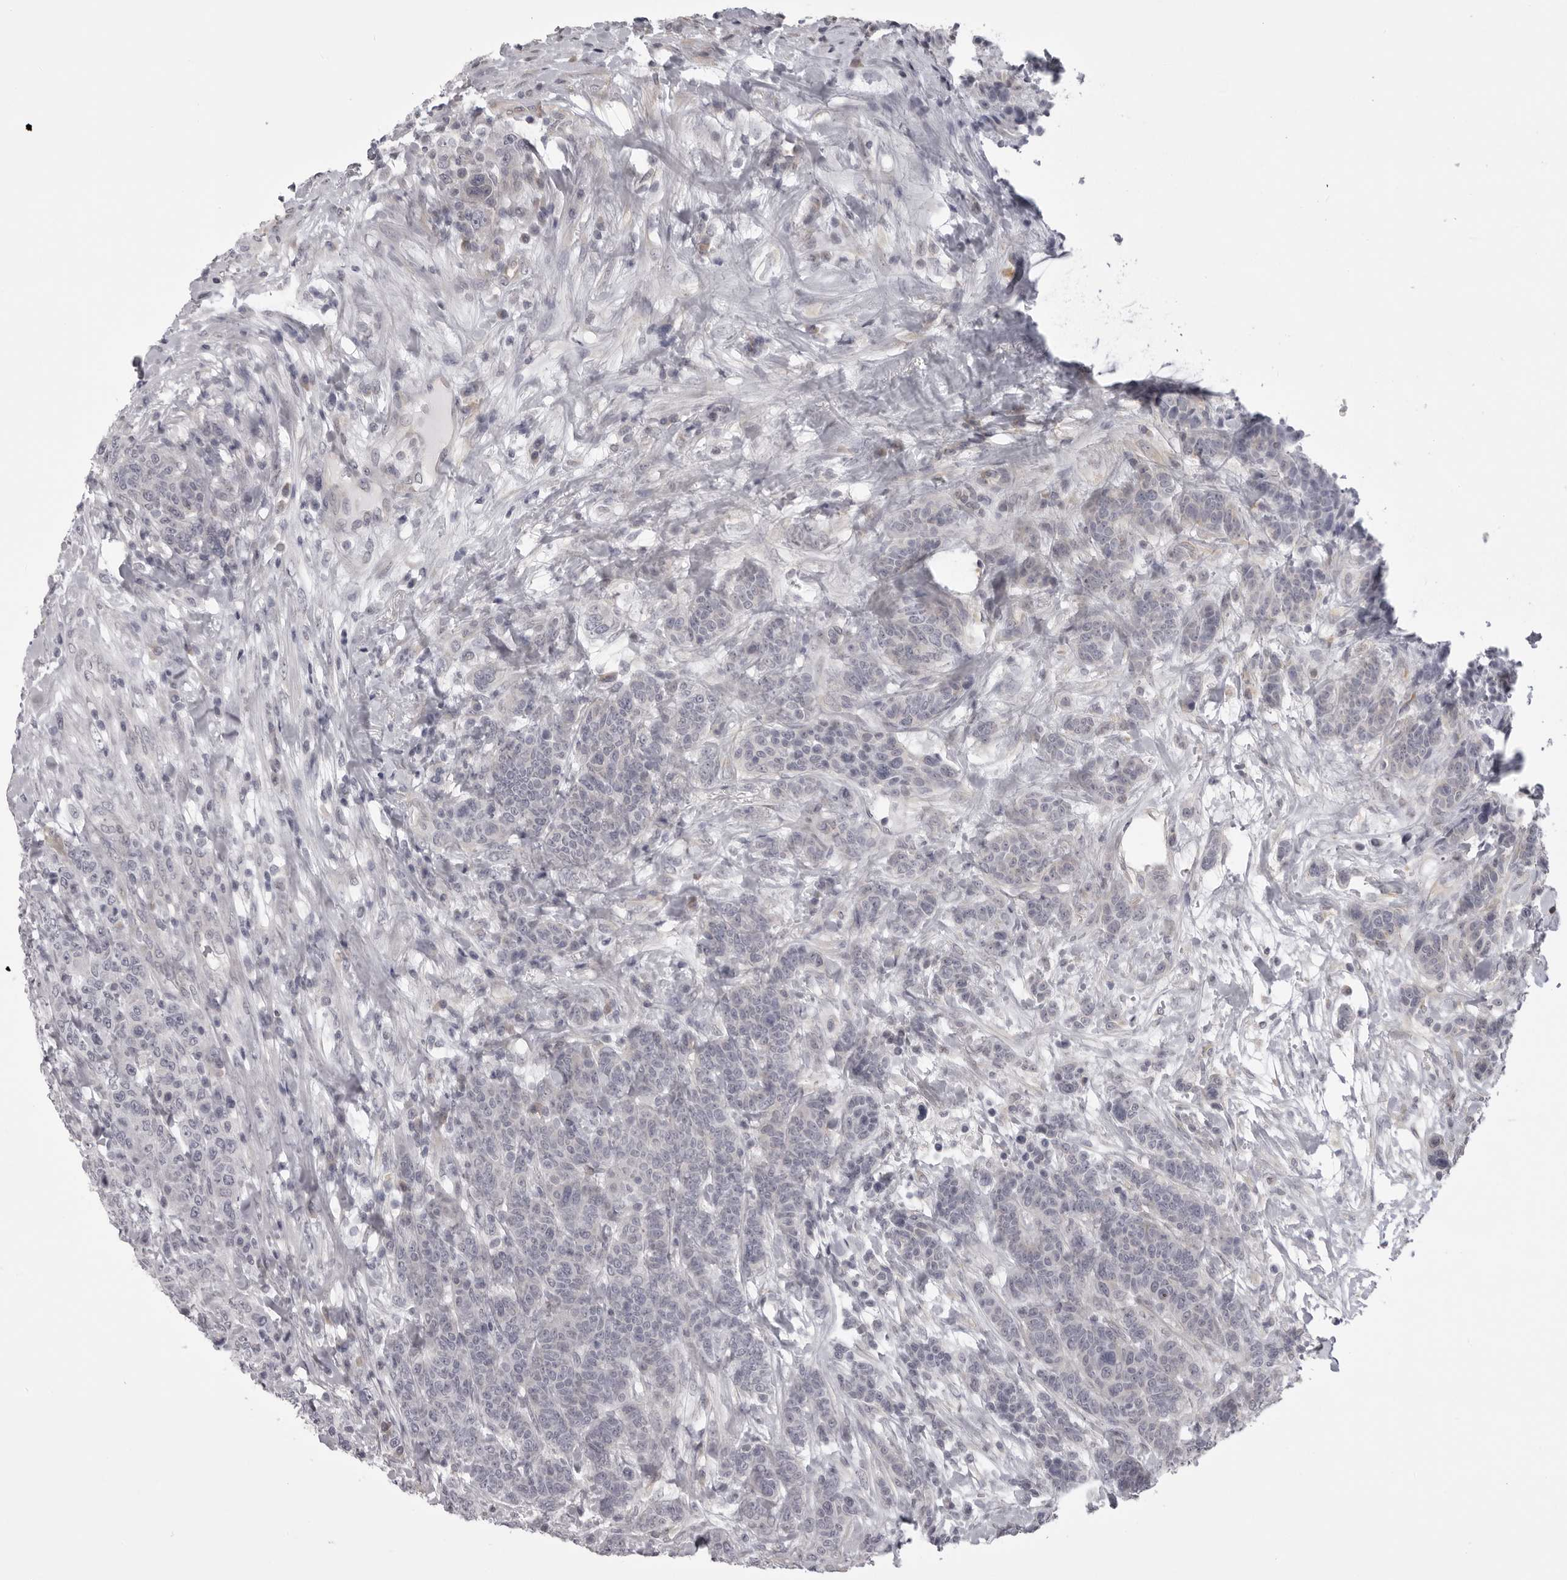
{"staining": {"intensity": "negative", "quantity": "none", "location": "none"}, "tissue": "breast cancer", "cell_type": "Tumor cells", "image_type": "cancer", "snomed": [{"axis": "morphology", "description": "Duct carcinoma"}, {"axis": "topography", "description": "Breast"}], "caption": "Immunohistochemistry (IHC) photomicrograph of neoplastic tissue: human breast cancer stained with DAB exhibits no significant protein expression in tumor cells.", "gene": "EPHA10", "patient": {"sex": "female", "age": 37}}